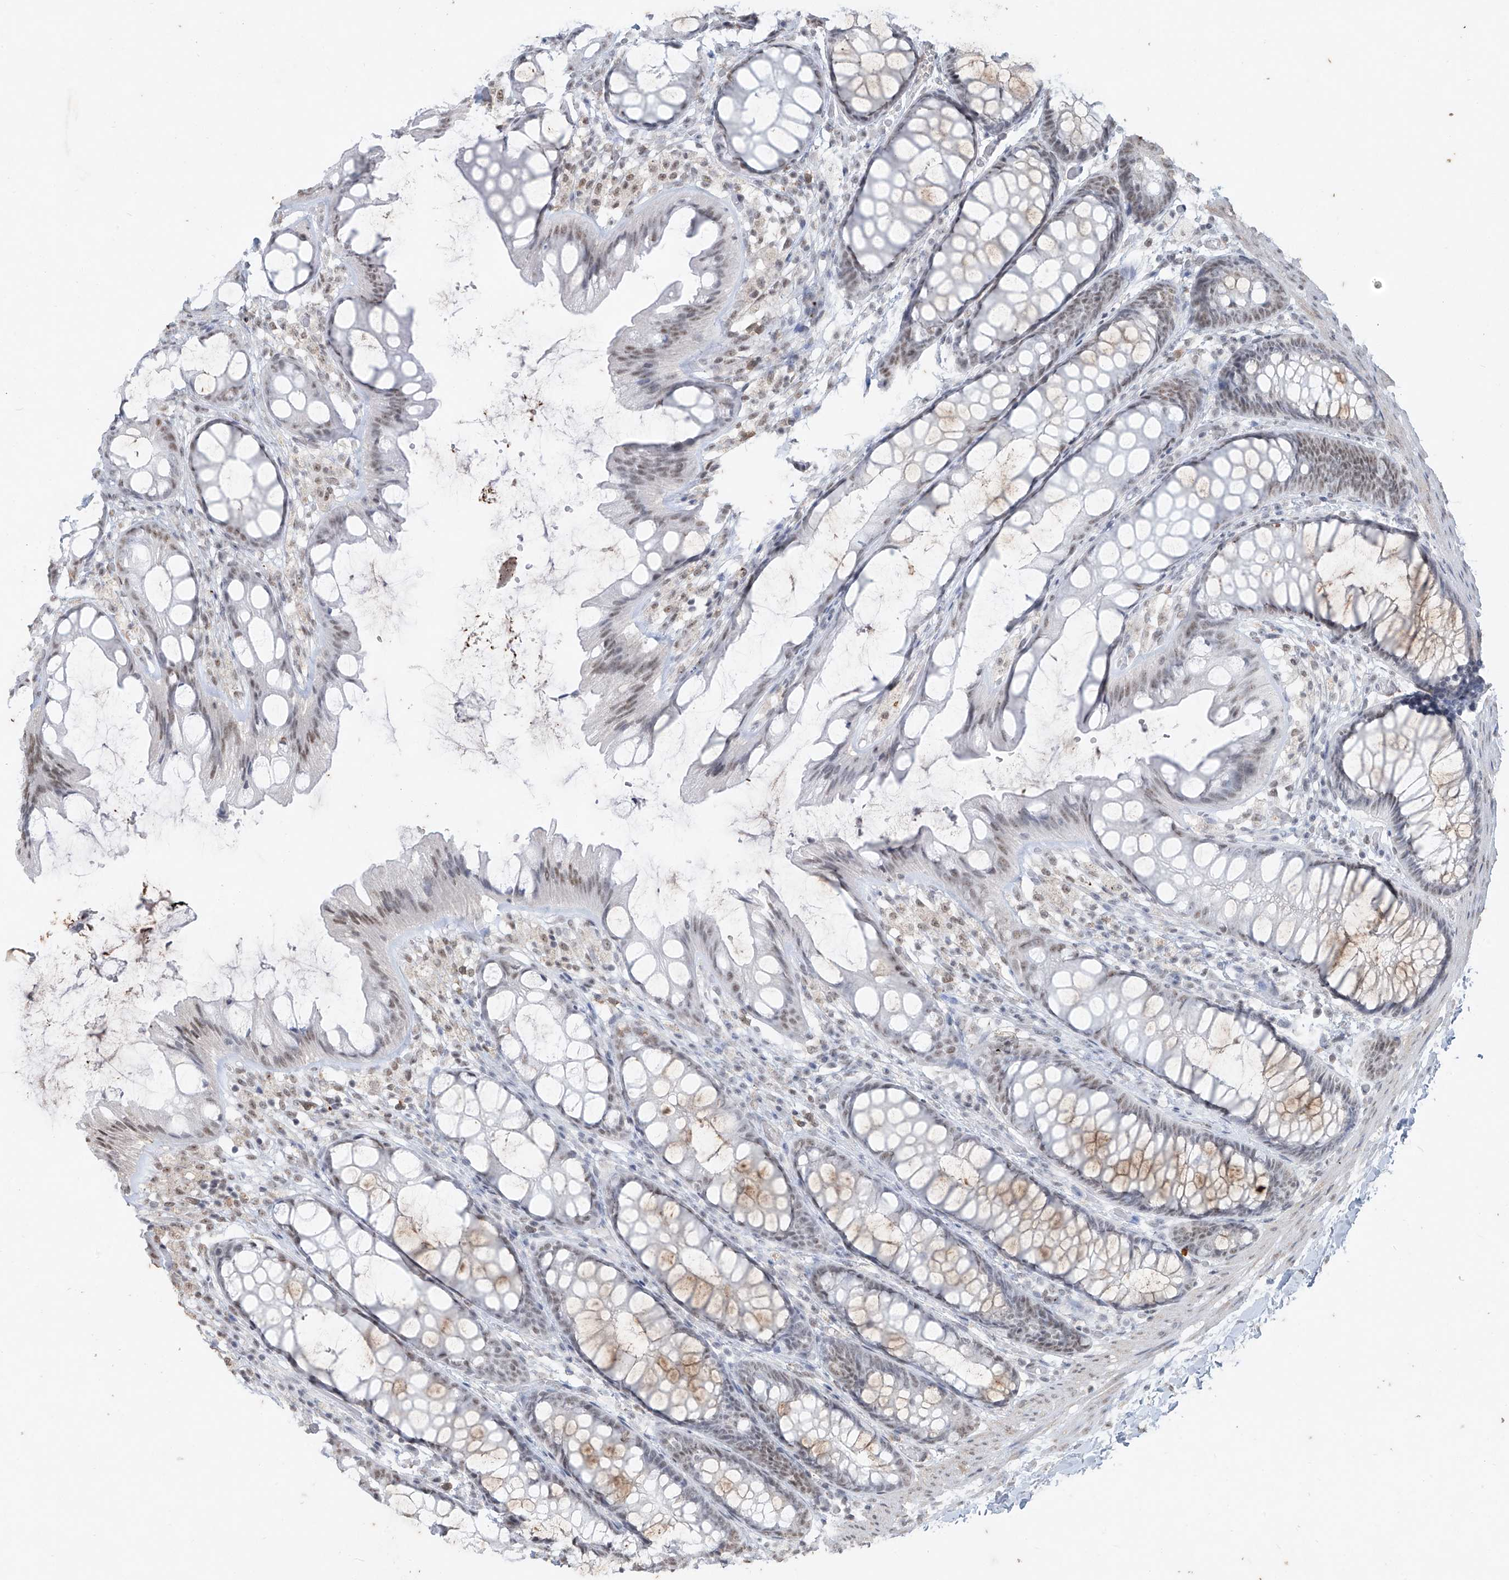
{"staining": {"intensity": "weak", "quantity": "<25%", "location": "nuclear"}, "tissue": "colon", "cell_type": "Endothelial cells", "image_type": "normal", "snomed": [{"axis": "morphology", "description": "Normal tissue, NOS"}, {"axis": "topography", "description": "Colon"}], "caption": "The histopathology image shows no staining of endothelial cells in unremarkable colon.", "gene": "TFEC", "patient": {"sex": "male", "age": 47}}